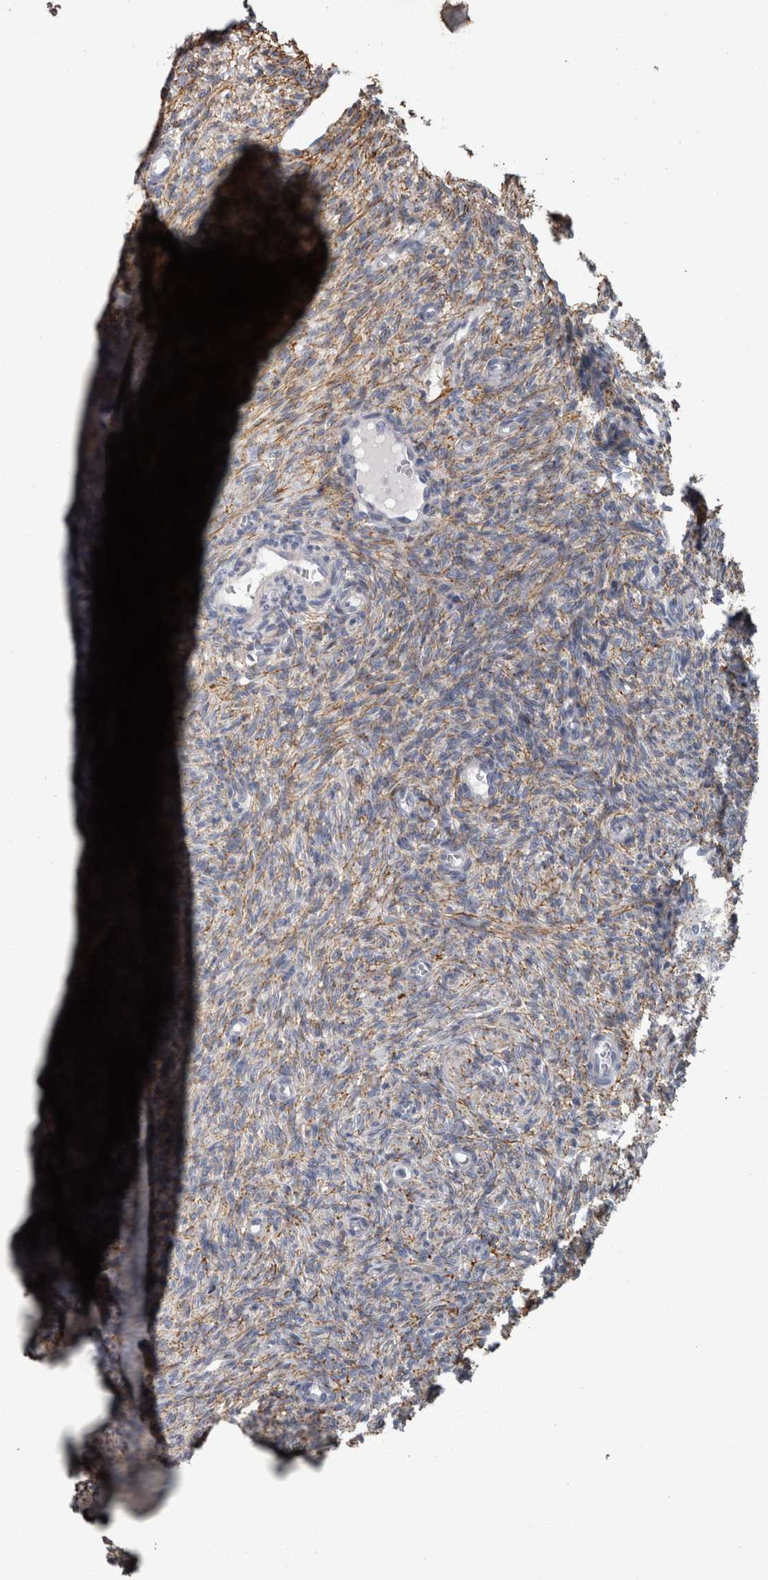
{"staining": {"intensity": "weak", "quantity": "25%-75%", "location": "cytoplasmic/membranous"}, "tissue": "ovary", "cell_type": "Ovarian stroma cells", "image_type": "normal", "snomed": [{"axis": "morphology", "description": "Normal tissue, NOS"}, {"axis": "topography", "description": "Ovary"}], "caption": "Protein expression analysis of unremarkable ovary displays weak cytoplasmic/membranous expression in about 25%-75% of ovarian stroma cells.", "gene": "EFEMP2", "patient": {"sex": "female", "age": 27}}